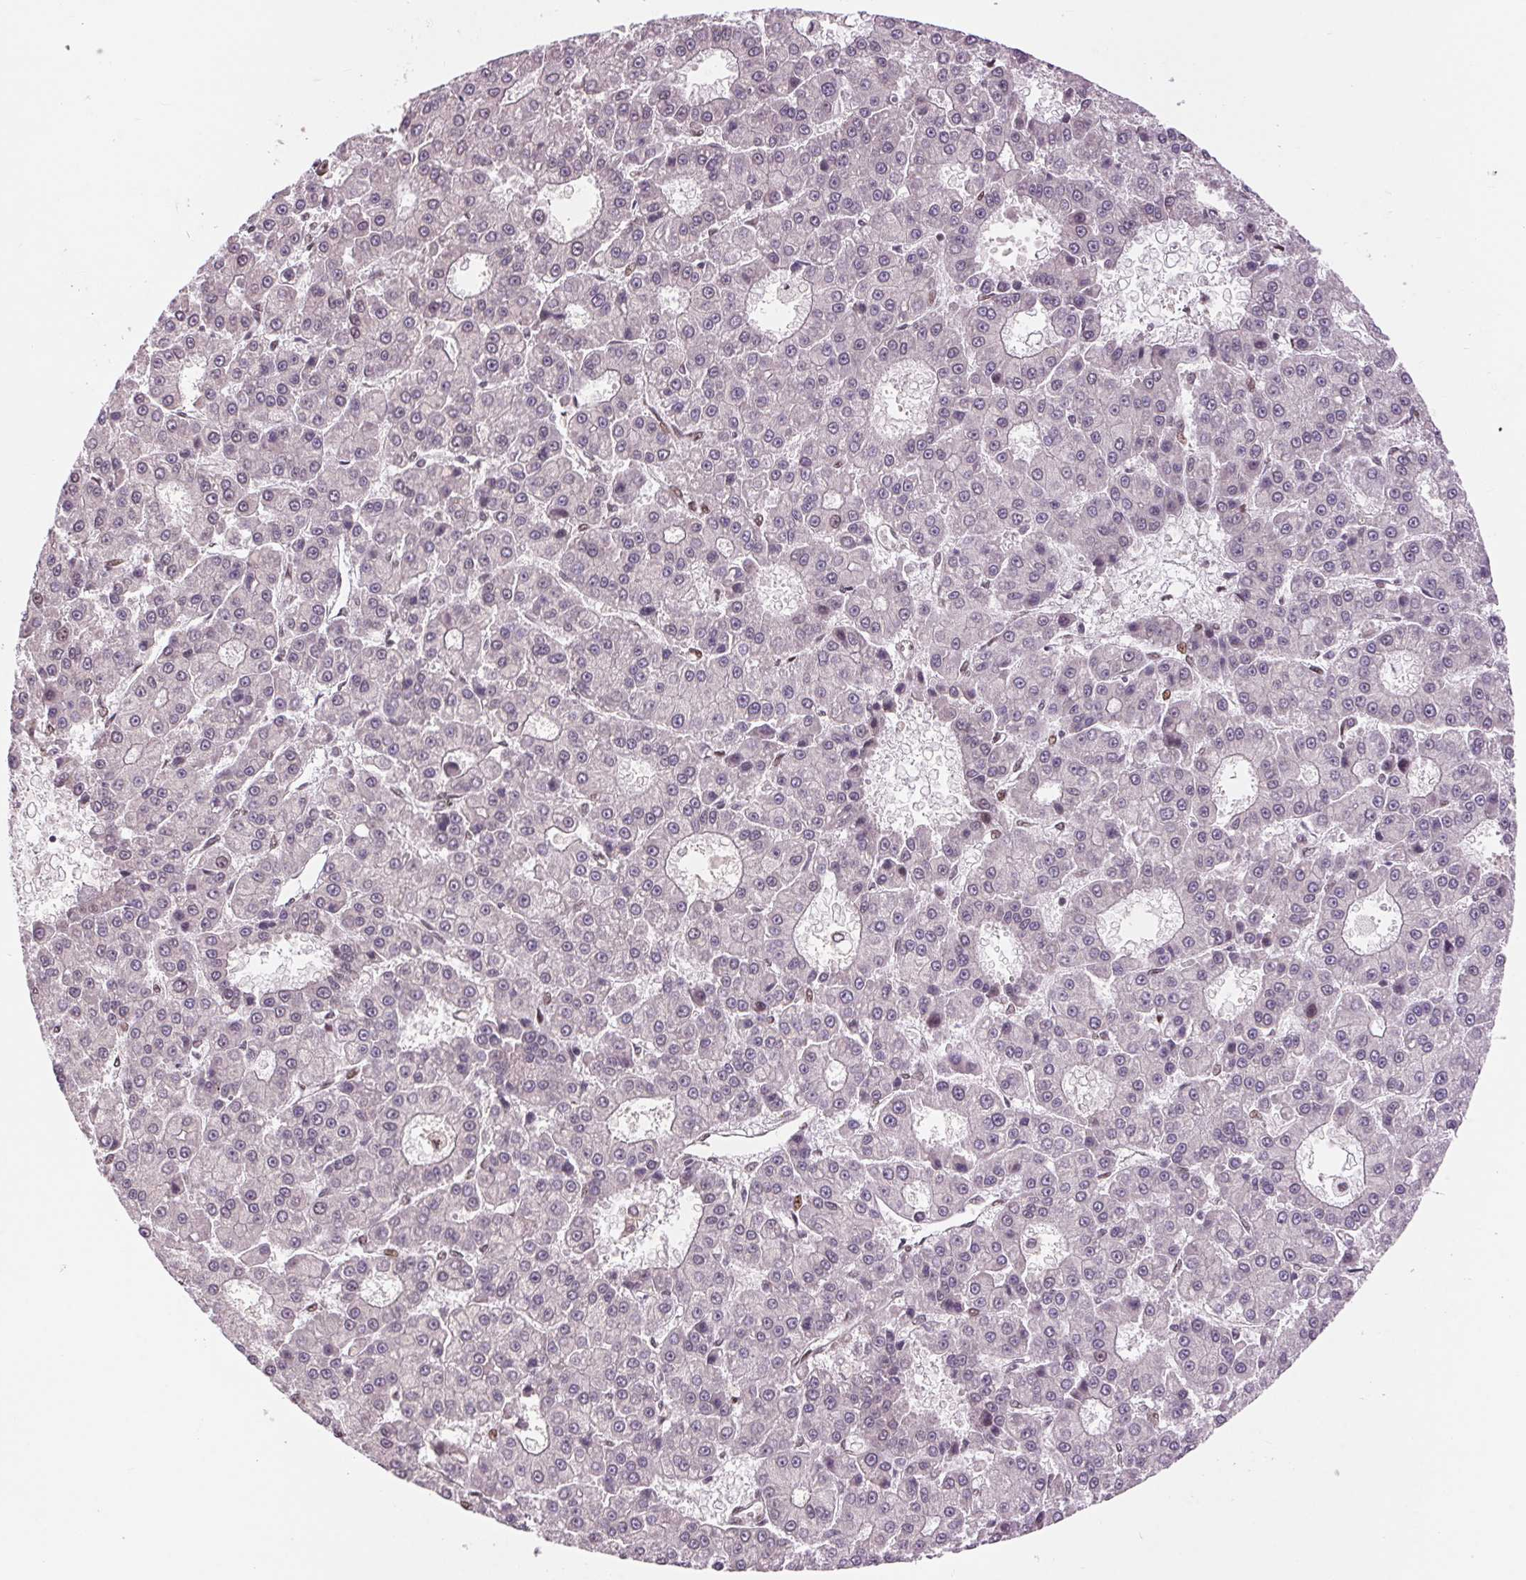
{"staining": {"intensity": "negative", "quantity": "none", "location": "none"}, "tissue": "liver cancer", "cell_type": "Tumor cells", "image_type": "cancer", "snomed": [{"axis": "morphology", "description": "Carcinoma, Hepatocellular, NOS"}, {"axis": "topography", "description": "Liver"}], "caption": "The IHC photomicrograph has no significant staining in tumor cells of liver hepatocellular carcinoma tissue.", "gene": "RAD23A", "patient": {"sex": "male", "age": 70}}